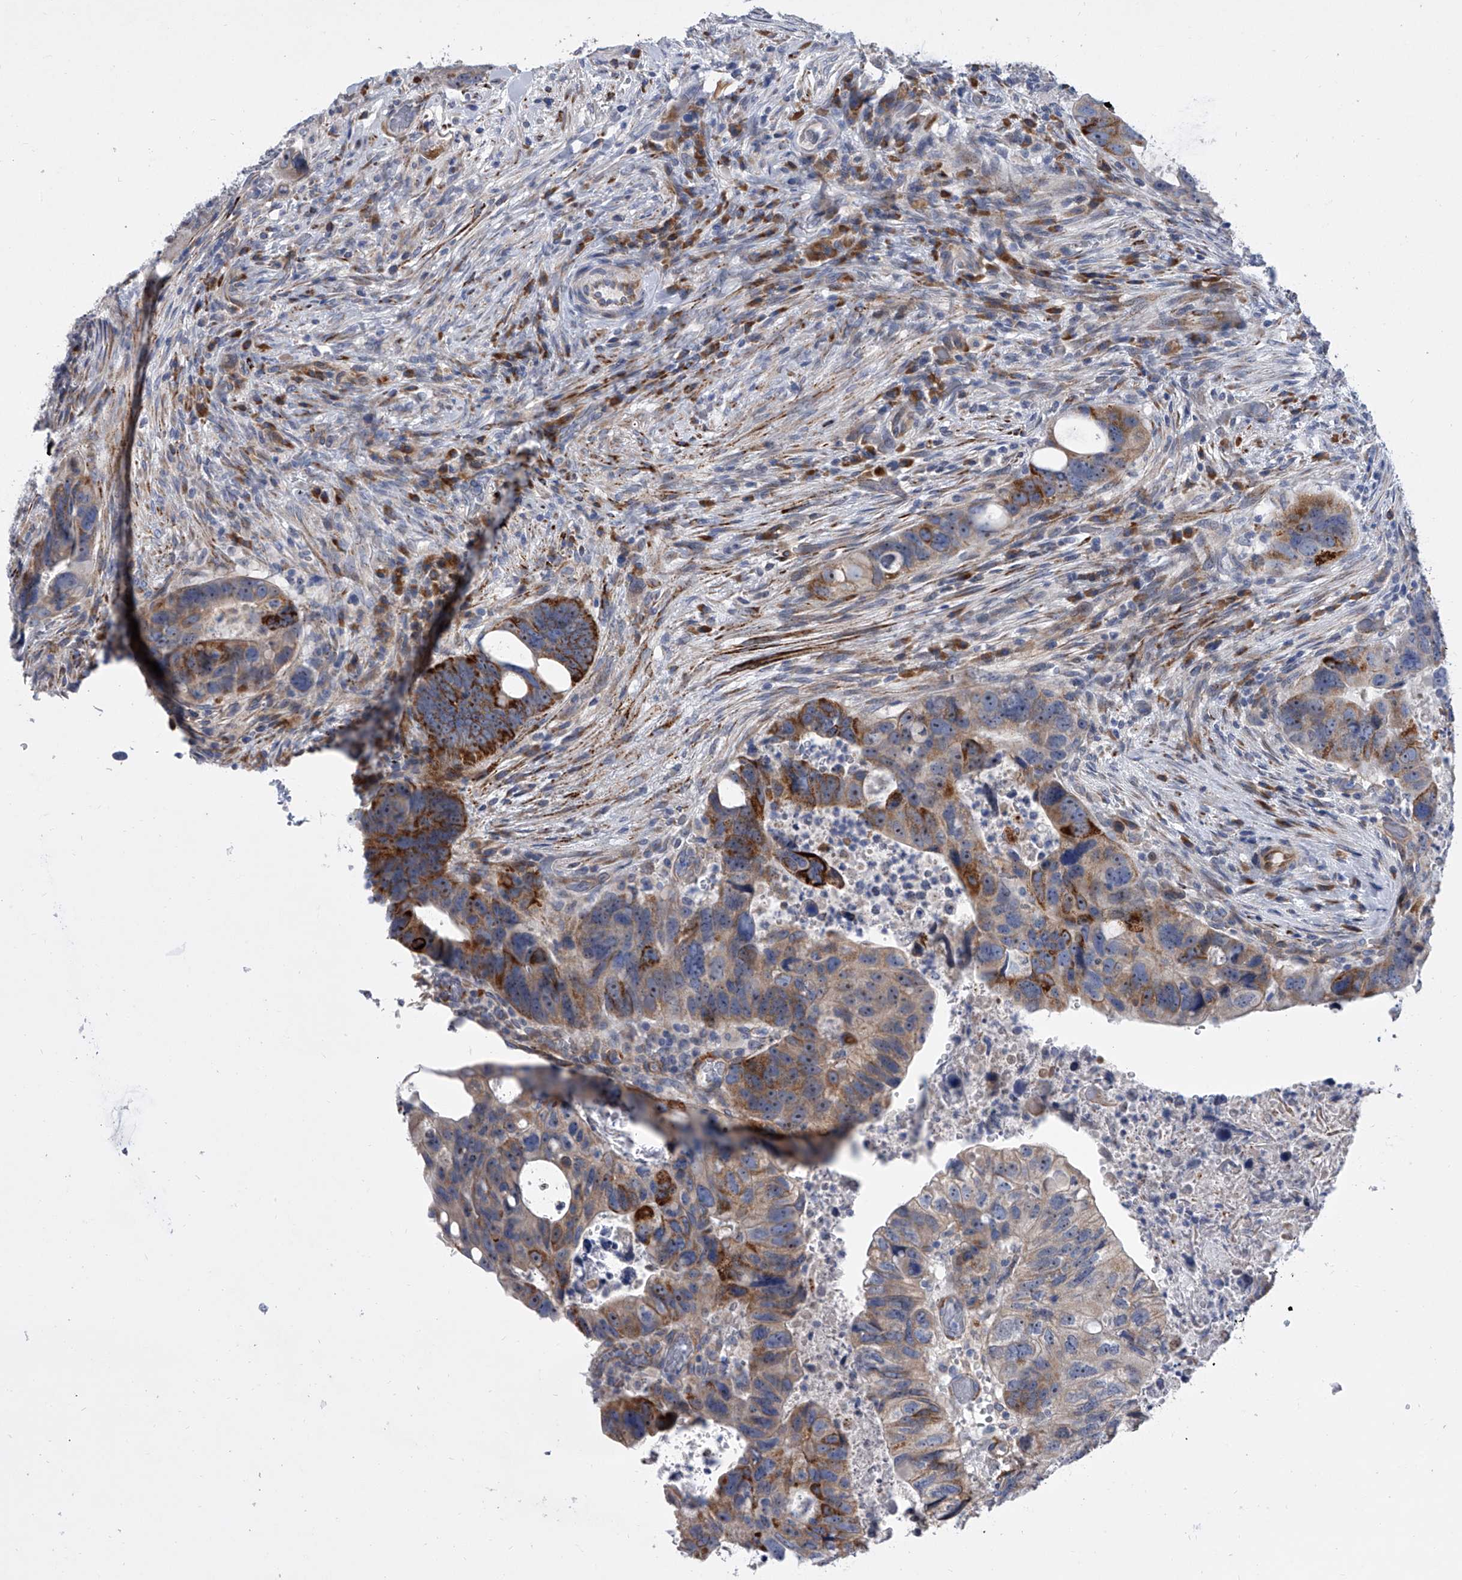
{"staining": {"intensity": "moderate", "quantity": "25%-75%", "location": "cytoplasmic/membranous"}, "tissue": "colorectal cancer", "cell_type": "Tumor cells", "image_type": "cancer", "snomed": [{"axis": "morphology", "description": "Adenocarcinoma, NOS"}, {"axis": "topography", "description": "Rectum"}], "caption": "Tumor cells demonstrate moderate cytoplasmic/membranous expression in about 25%-75% of cells in colorectal cancer. The protein of interest is stained brown, and the nuclei are stained in blue (DAB (3,3'-diaminobenzidine) IHC with brightfield microscopy, high magnification).", "gene": "ALG14", "patient": {"sex": "male", "age": 59}}